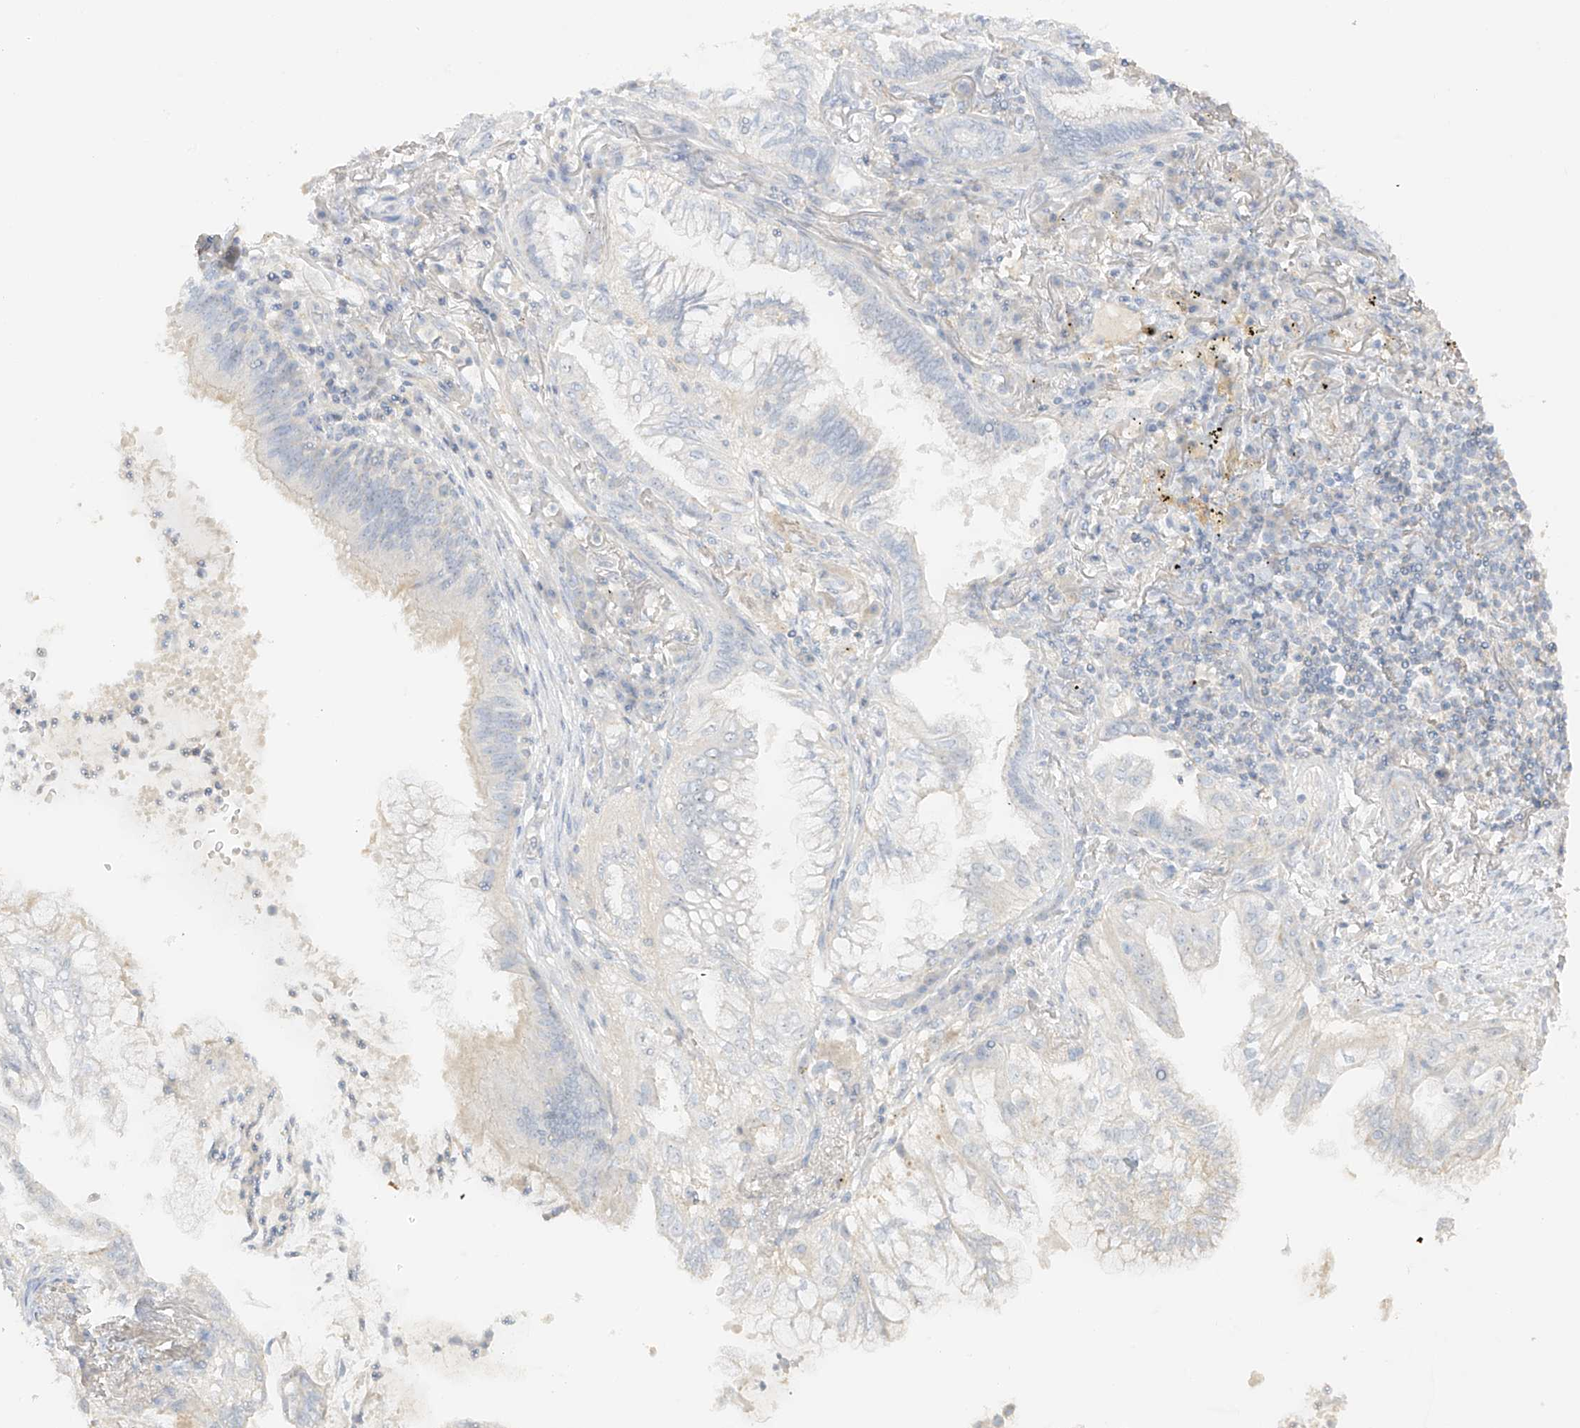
{"staining": {"intensity": "negative", "quantity": "none", "location": "none"}, "tissue": "lung cancer", "cell_type": "Tumor cells", "image_type": "cancer", "snomed": [{"axis": "morphology", "description": "Adenocarcinoma, NOS"}, {"axis": "topography", "description": "Lung"}], "caption": "High magnification brightfield microscopy of lung adenocarcinoma stained with DAB (brown) and counterstained with hematoxylin (blue): tumor cells show no significant positivity.", "gene": "ZBTB41", "patient": {"sex": "female", "age": 70}}